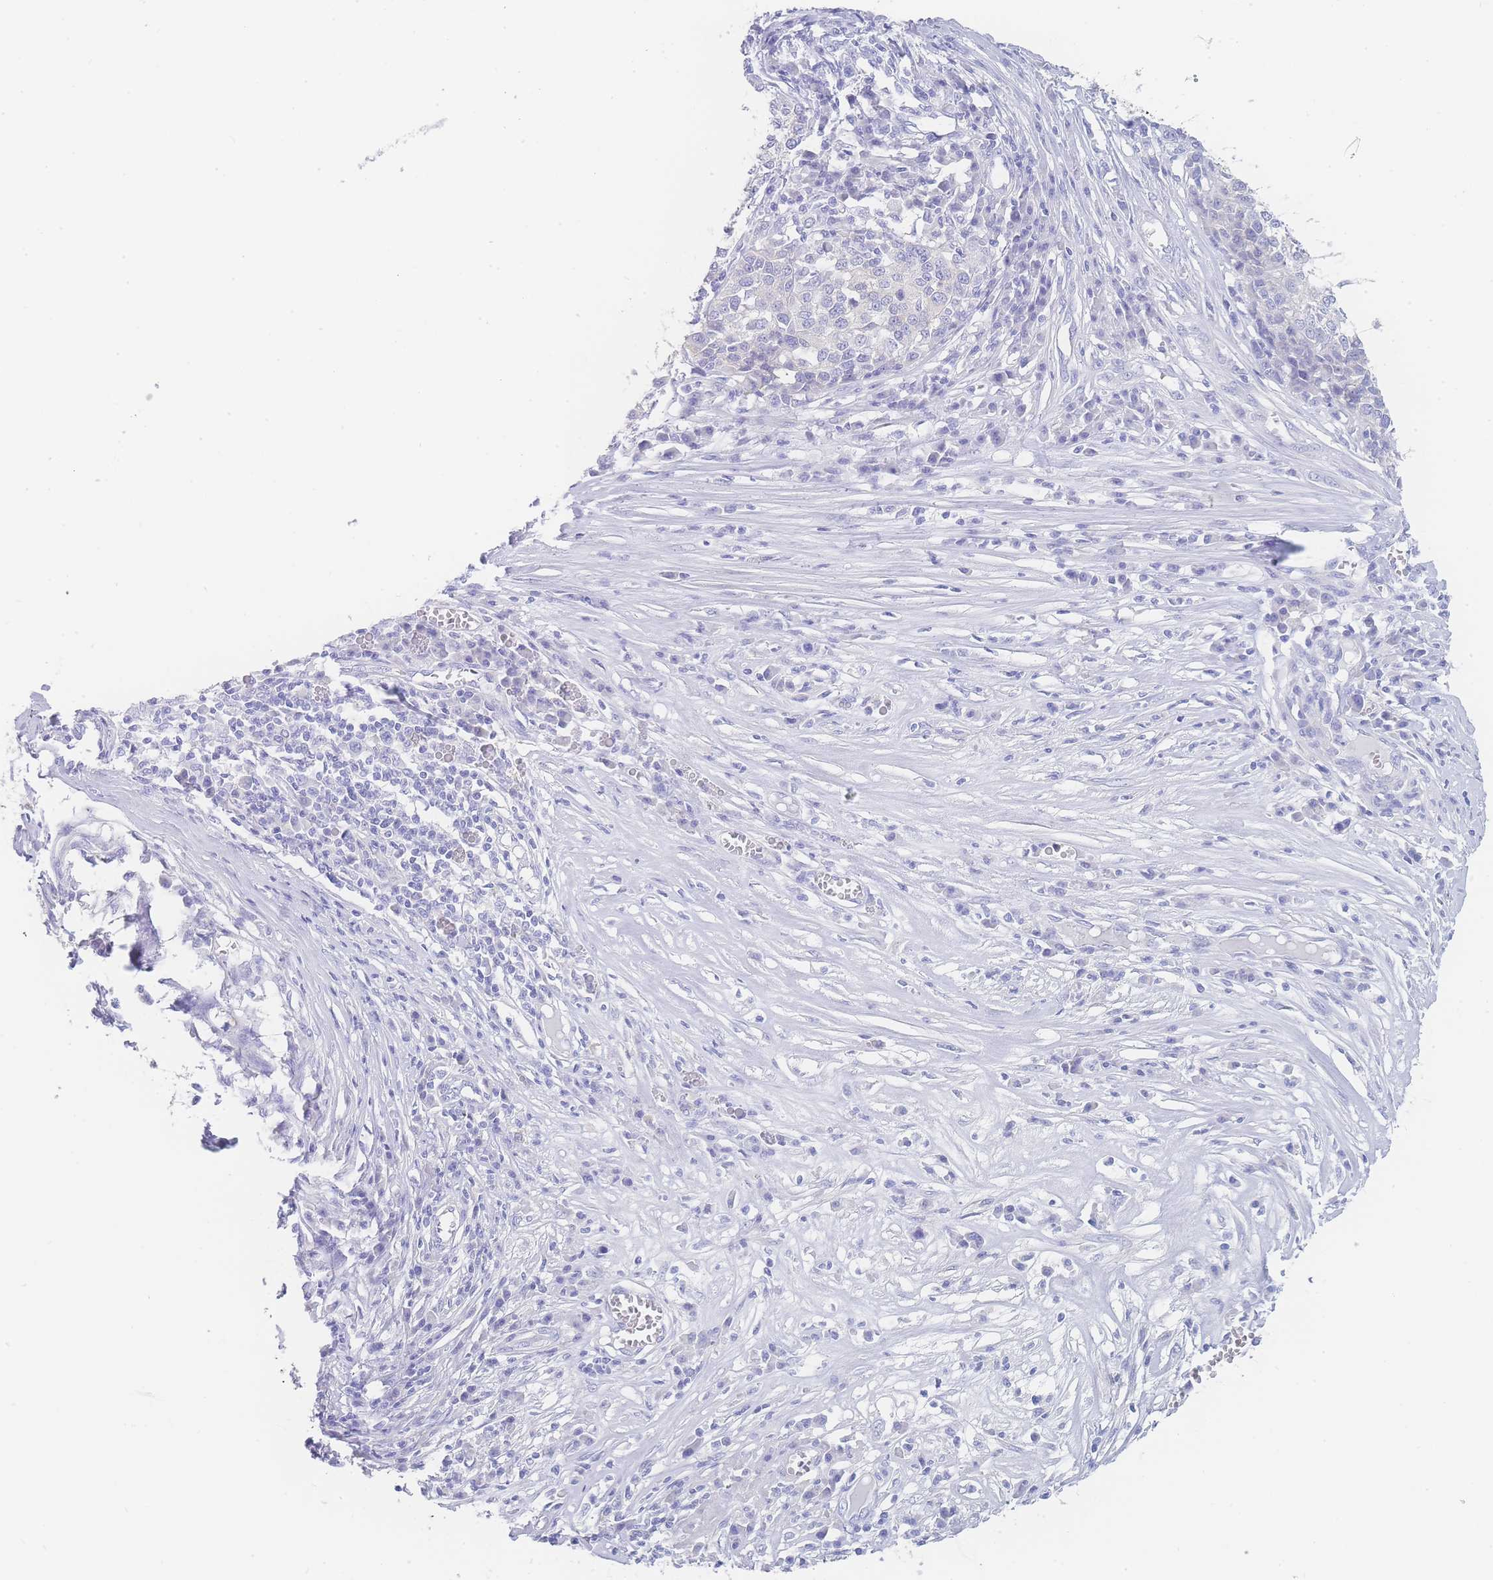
{"staining": {"intensity": "negative", "quantity": "none", "location": "none"}, "tissue": "melanoma", "cell_type": "Tumor cells", "image_type": "cancer", "snomed": [{"axis": "morphology", "description": "Malignant melanoma, Metastatic site"}, {"axis": "topography", "description": "Lymph node"}], "caption": "Protein analysis of melanoma shows no significant positivity in tumor cells.", "gene": "LZTFL1", "patient": {"sex": "male", "age": 44}}